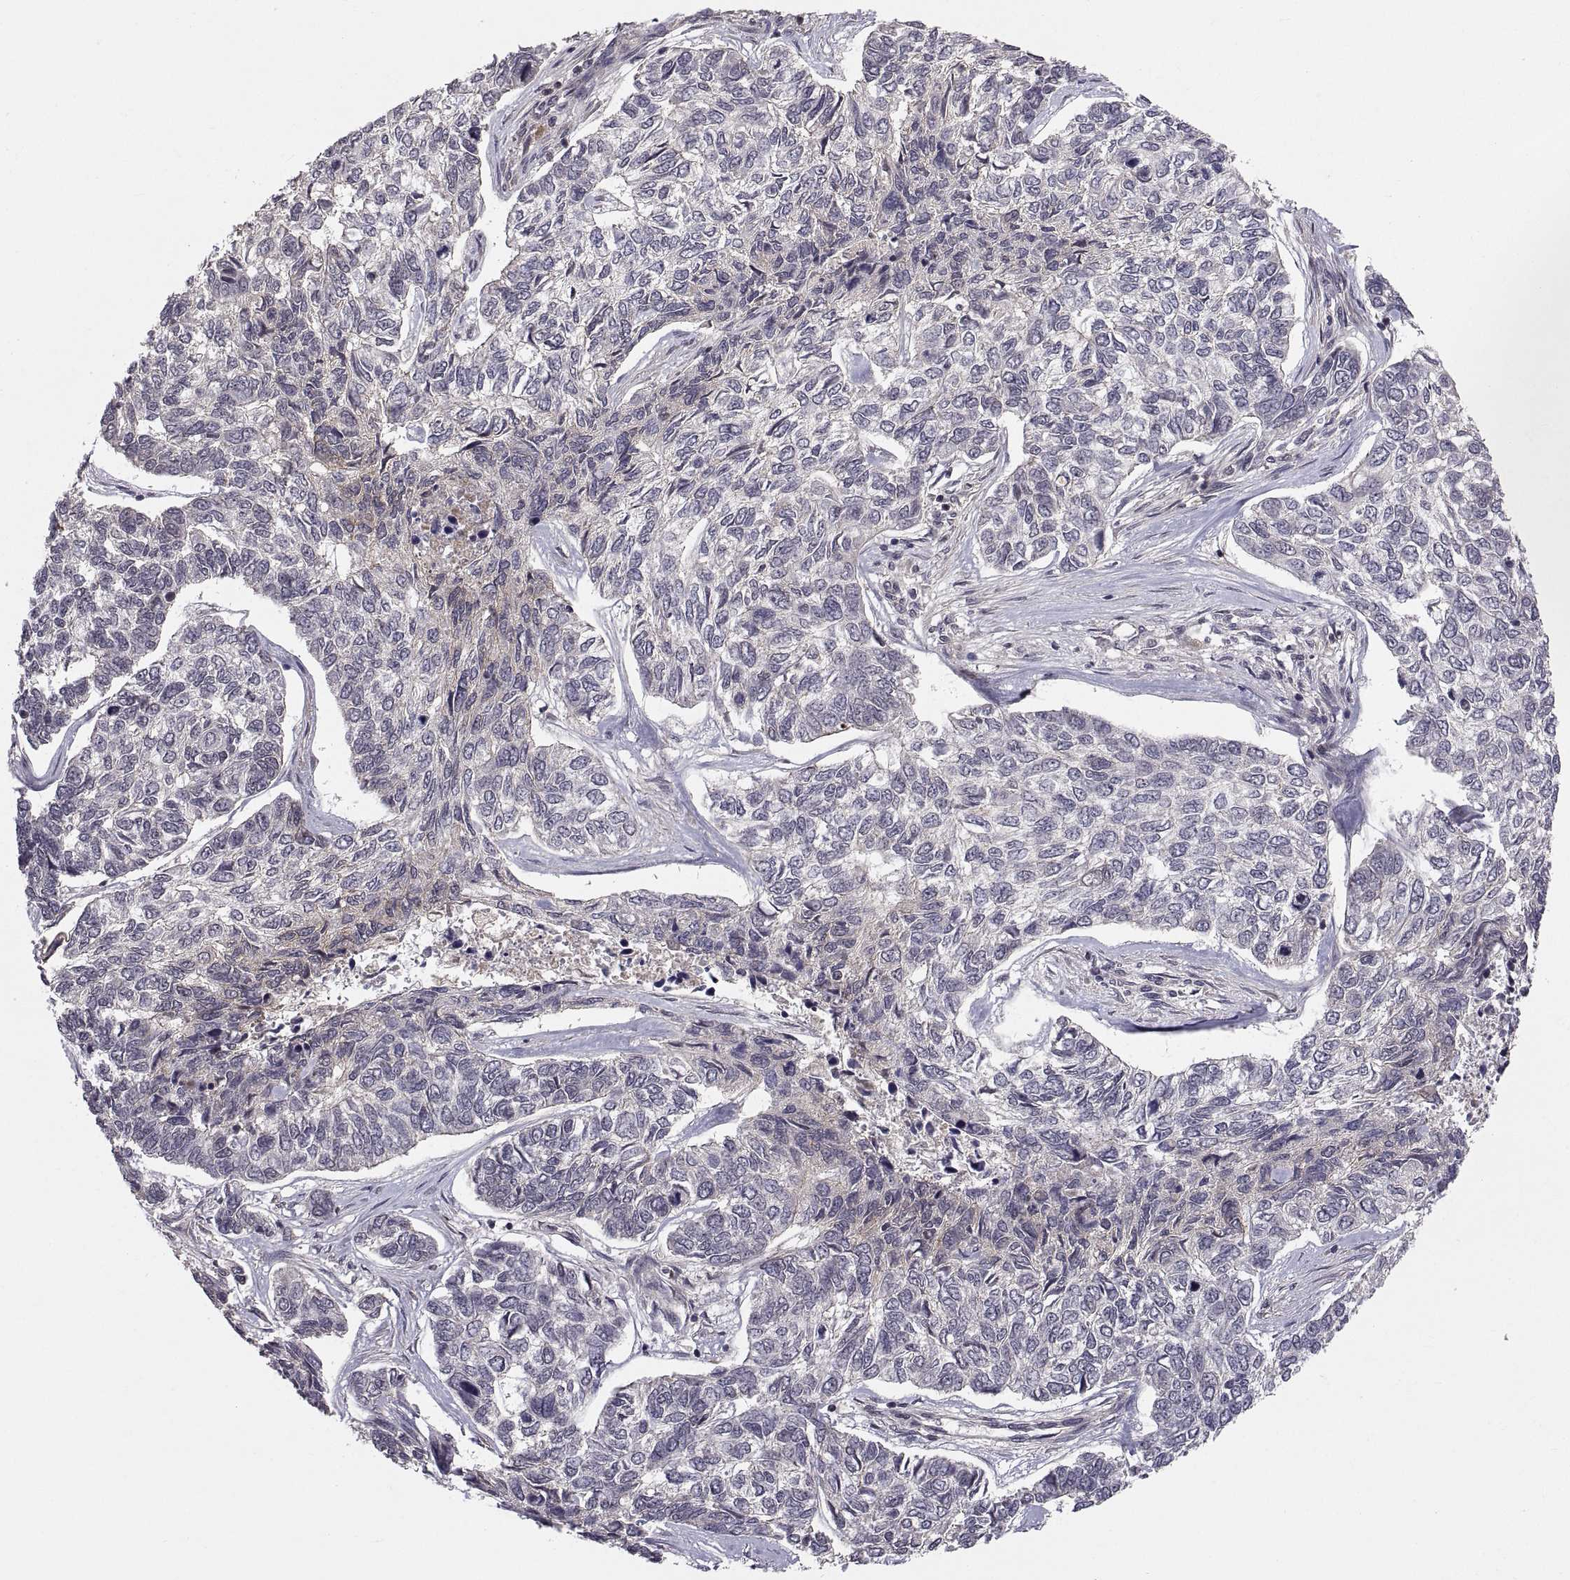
{"staining": {"intensity": "weak", "quantity": "<25%", "location": "cytoplasmic/membranous"}, "tissue": "skin cancer", "cell_type": "Tumor cells", "image_type": "cancer", "snomed": [{"axis": "morphology", "description": "Basal cell carcinoma"}, {"axis": "topography", "description": "Skin"}], "caption": "Immunohistochemical staining of skin basal cell carcinoma shows no significant staining in tumor cells. The staining was performed using DAB (3,3'-diaminobenzidine) to visualize the protein expression in brown, while the nuclei were stained in blue with hematoxylin (Magnification: 20x).", "gene": "ABL2", "patient": {"sex": "female", "age": 65}}